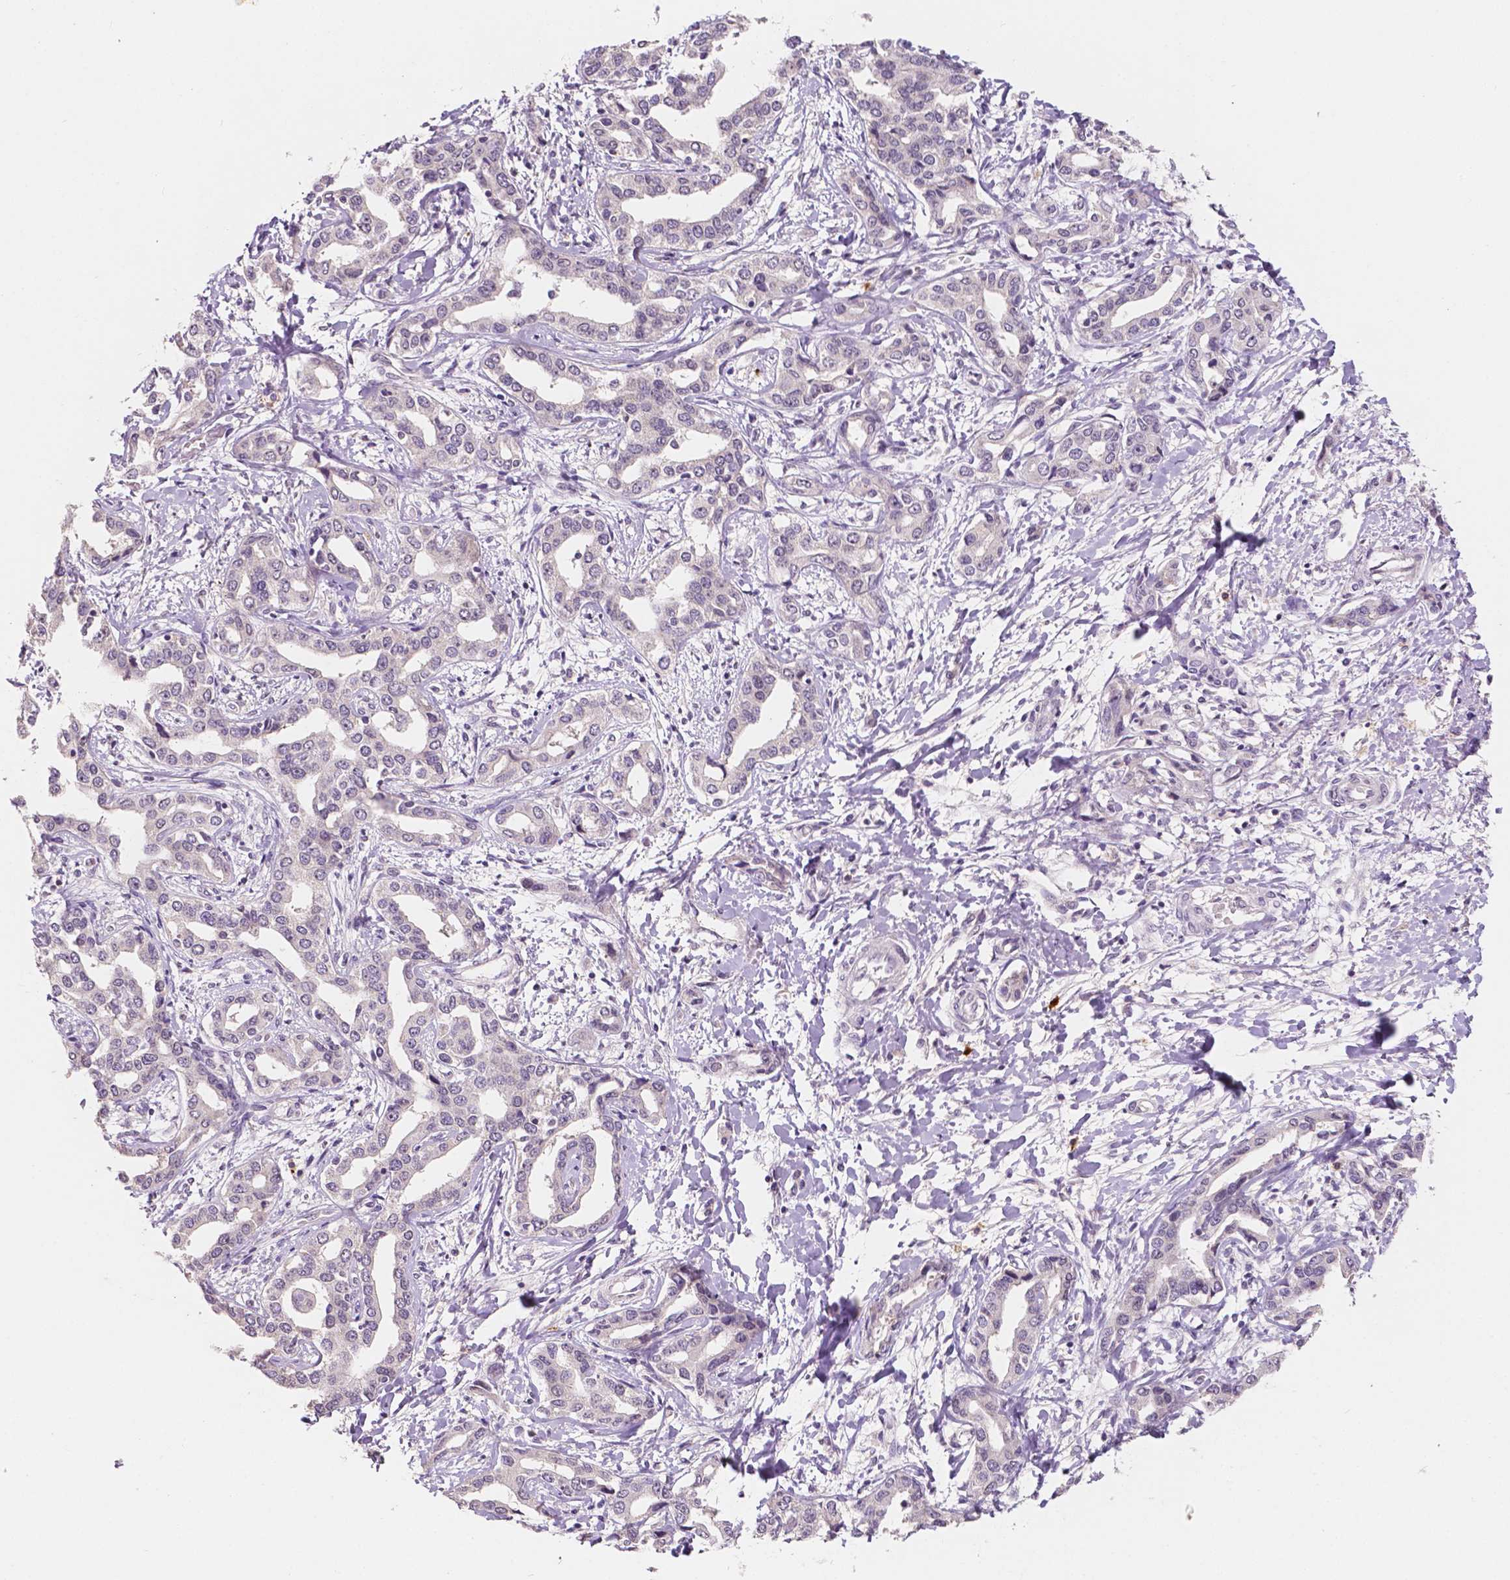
{"staining": {"intensity": "negative", "quantity": "none", "location": "none"}, "tissue": "liver cancer", "cell_type": "Tumor cells", "image_type": "cancer", "snomed": [{"axis": "morphology", "description": "Cholangiocarcinoma"}, {"axis": "topography", "description": "Liver"}], "caption": "Tumor cells are negative for brown protein staining in liver cholangiocarcinoma.", "gene": "SIRT2", "patient": {"sex": "male", "age": 59}}